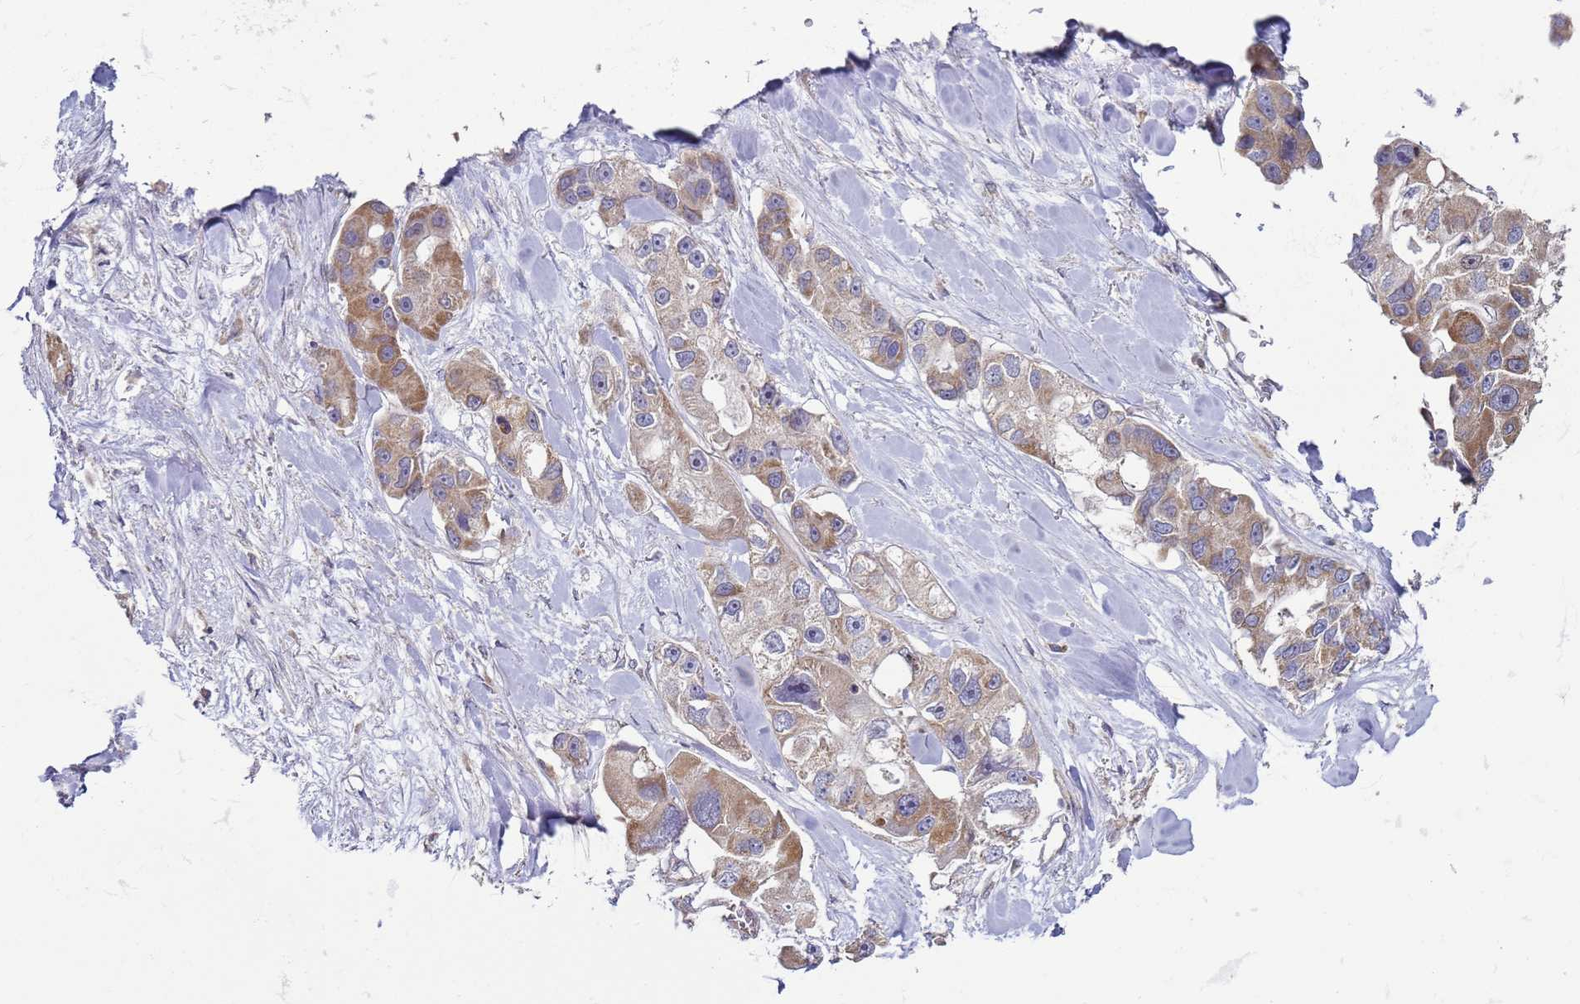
{"staining": {"intensity": "moderate", "quantity": ">75%", "location": "cytoplasmic/membranous"}, "tissue": "lung cancer", "cell_type": "Tumor cells", "image_type": "cancer", "snomed": [{"axis": "morphology", "description": "Adenocarcinoma, NOS"}, {"axis": "topography", "description": "Lung"}], "caption": "Tumor cells exhibit moderate cytoplasmic/membranous positivity in approximately >75% of cells in lung cancer.", "gene": "DIP2B", "patient": {"sex": "female", "age": 54}}